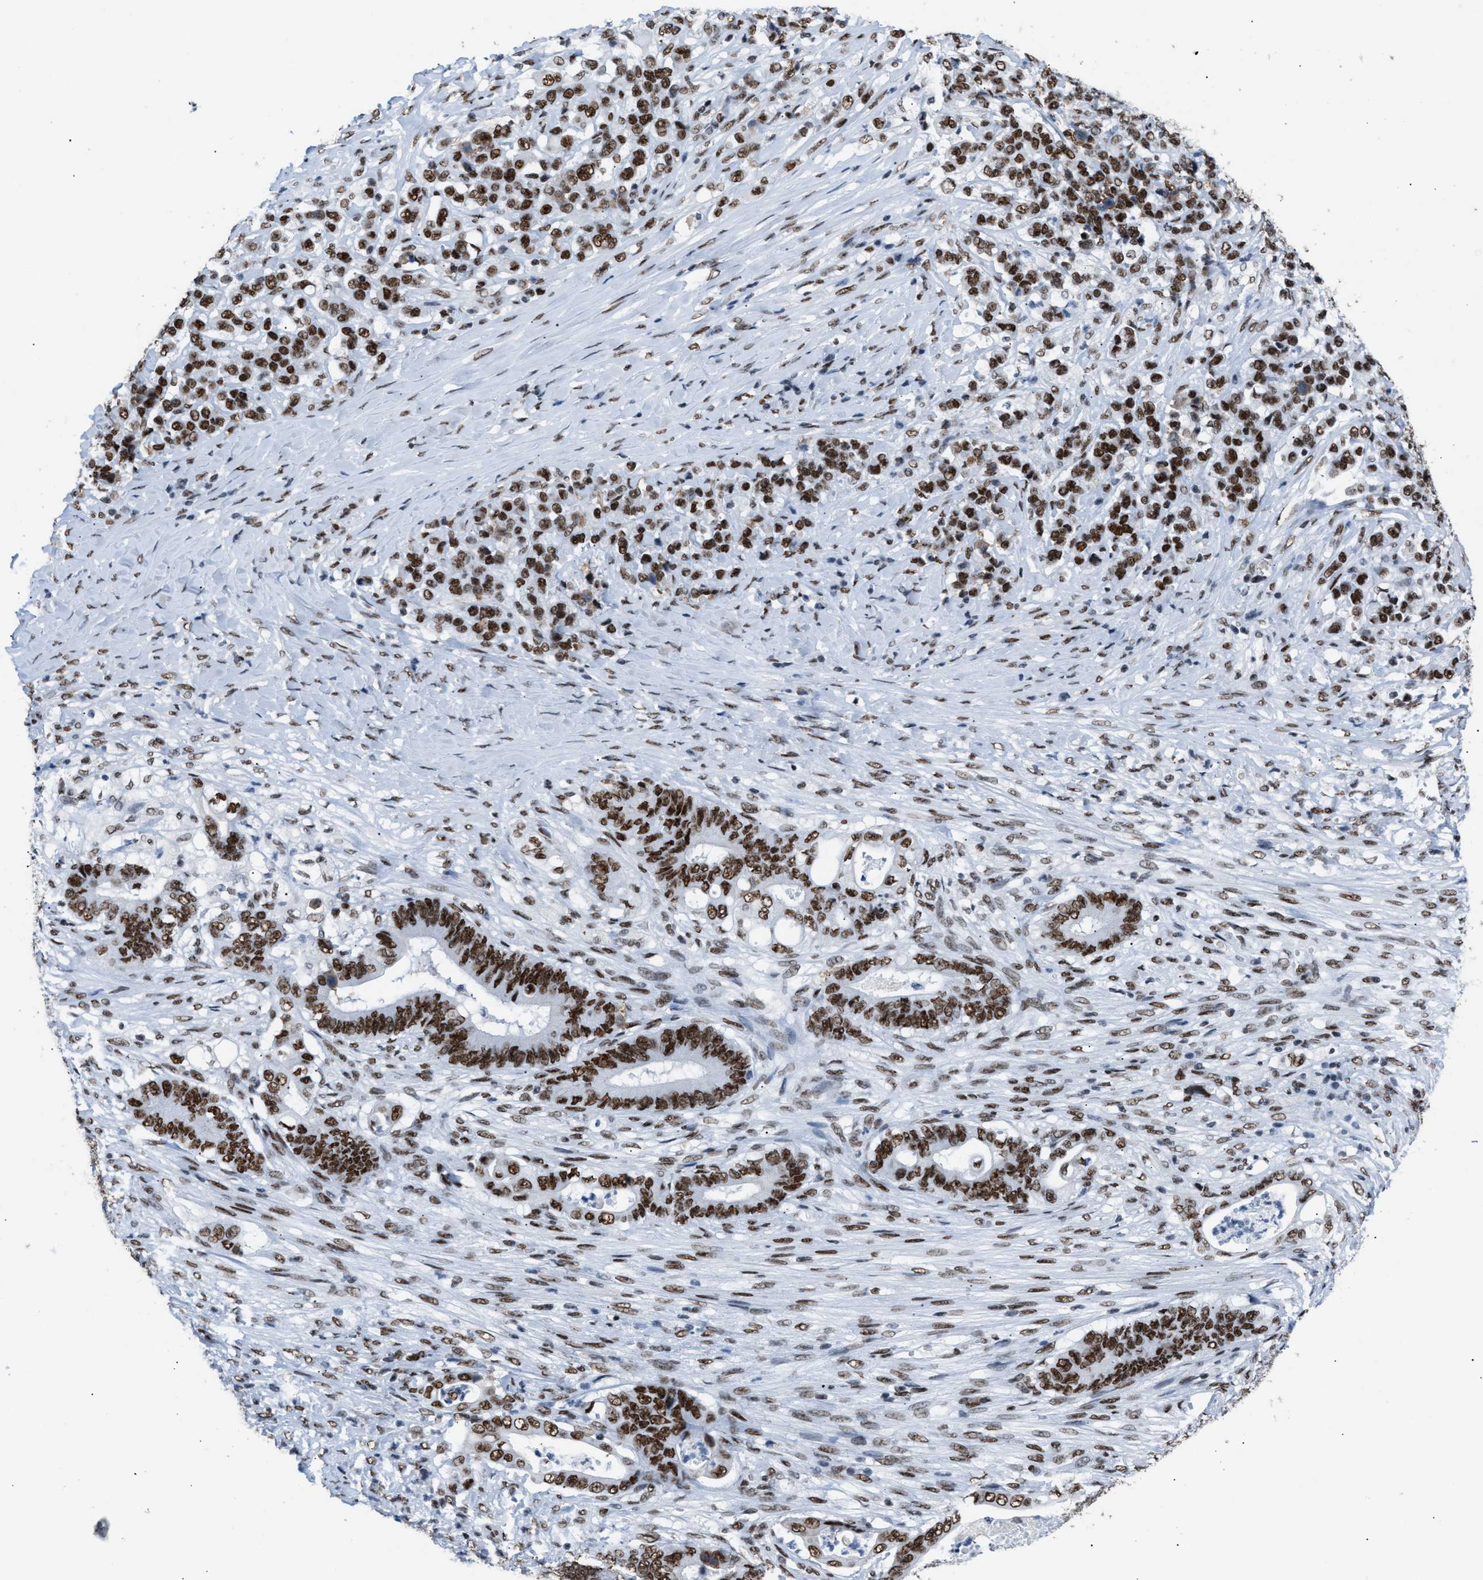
{"staining": {"intensity": "strong", "quantity": ">75%", "location": "nuclear"}, "tissue": "stomach cancer", "cell_type": "Tumor cells", "image_type": "cancer", "snomed": [{"axis": "morphology", "description": "Adenocarcinoma, NOS"}, {"axis": "topography", "description": "Stomach"}], "caption": "A high amount of strong nuclear expression is present in about >75% of tumor cells in stomach adenocarcinoma tissue. (Stains: DAB in brown, nuclei in blue, Microscopy: brightfield microscopy at high magnification).", "gene": "CCAR2", "patient": {"sex": "female", "age": 73}}